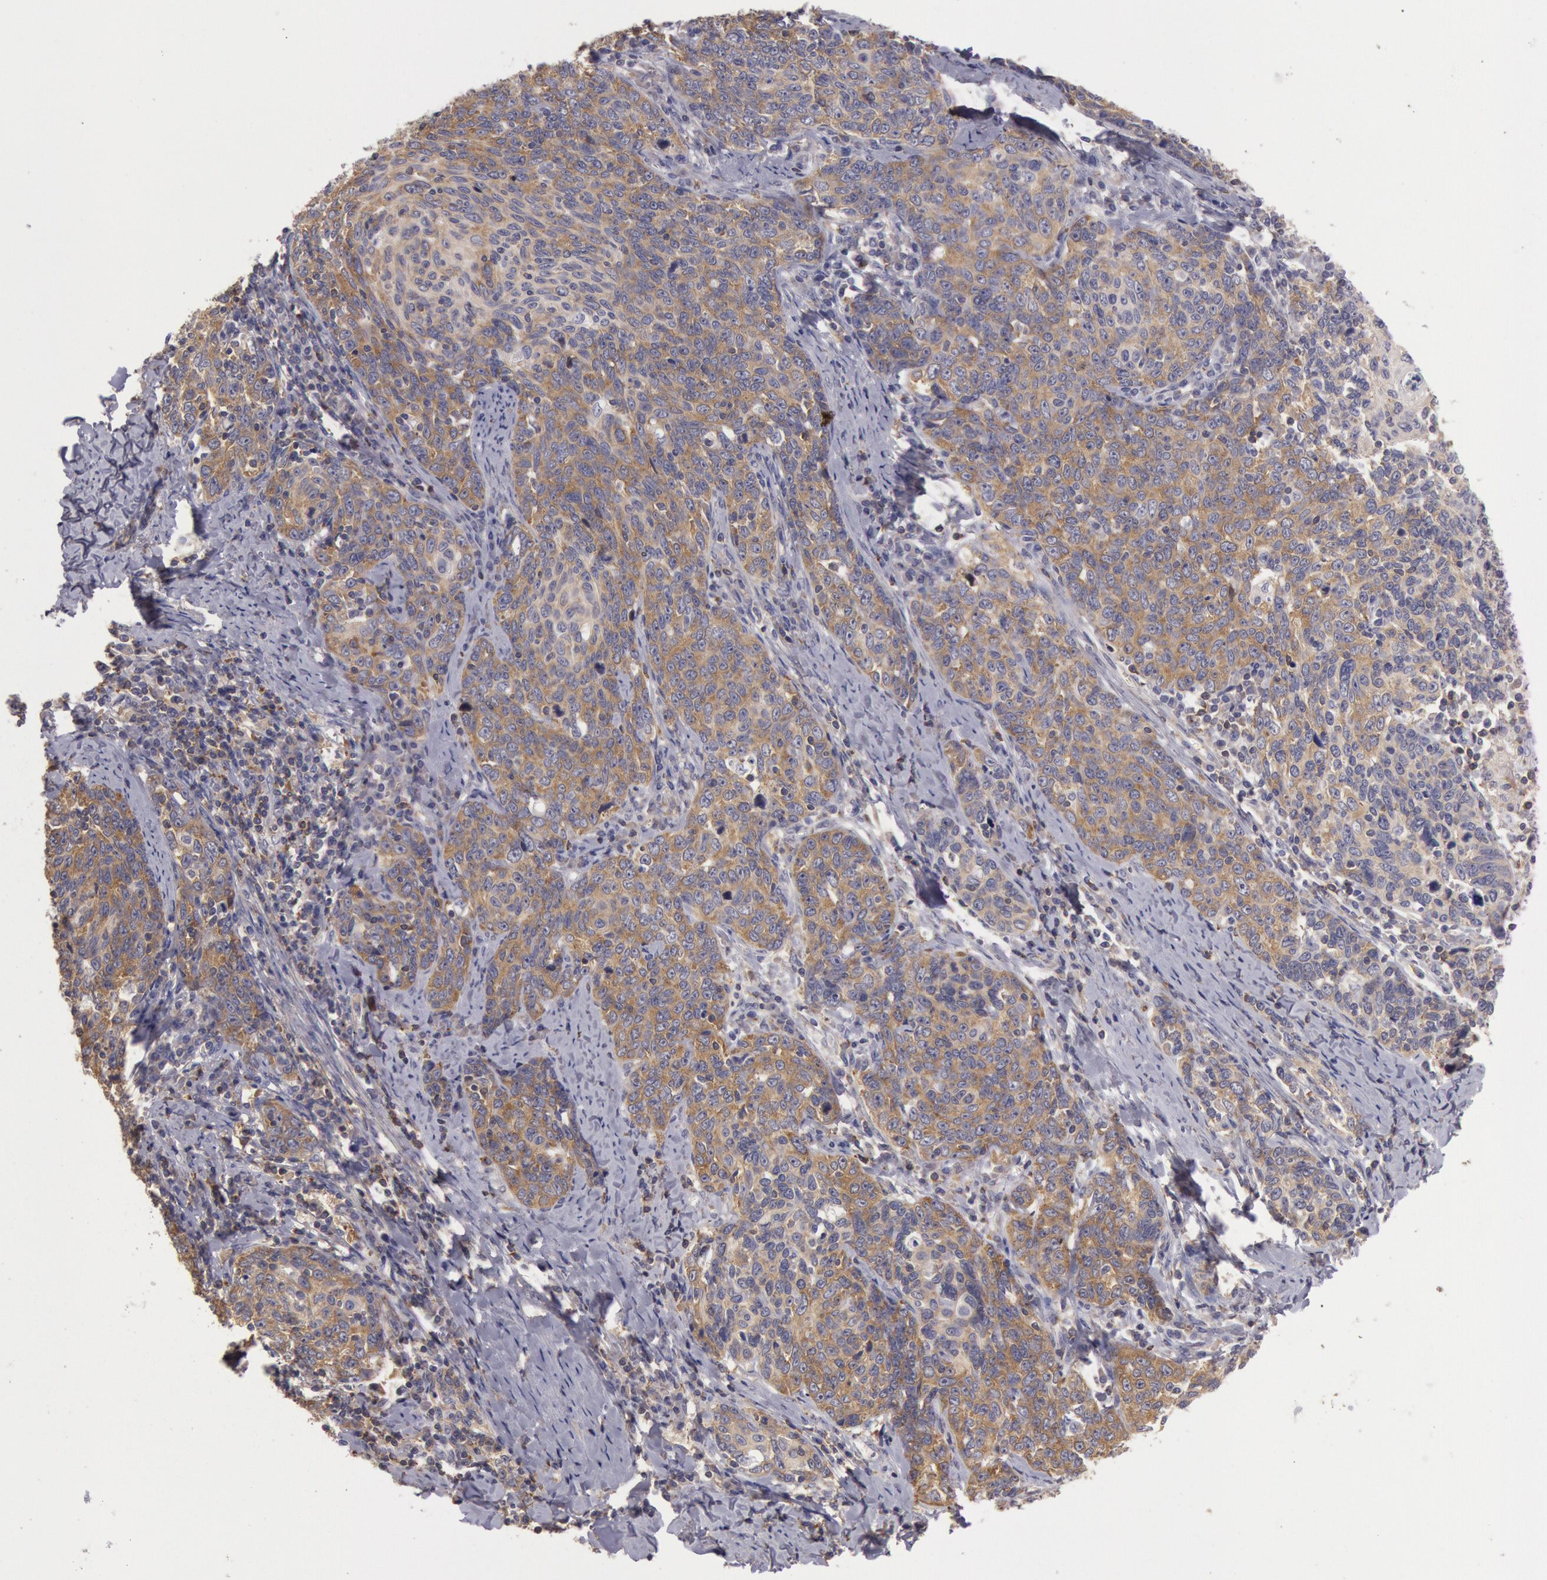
{"staining": {"intensity": "weak", "quantity": ">75%", "location": "cytoplasmic/membranous"}, "tissue": "cervical cancer", "cell_type": "Tumor cells", "image_type": "cancer", "snomed": [{"axis": "morphology", "description": "Squamous cell carcinoma, NOS"}, {"axis": "topography", "description": "Cervix"}], "caption": "Tumor cells show low levels of weak cytoplasmic/membranous positivity in approximately >75% of cells in human squamous cell carcinoma (cervical).", "gene": "NMT2", "patient": {"sex": "female", "age": 41}}